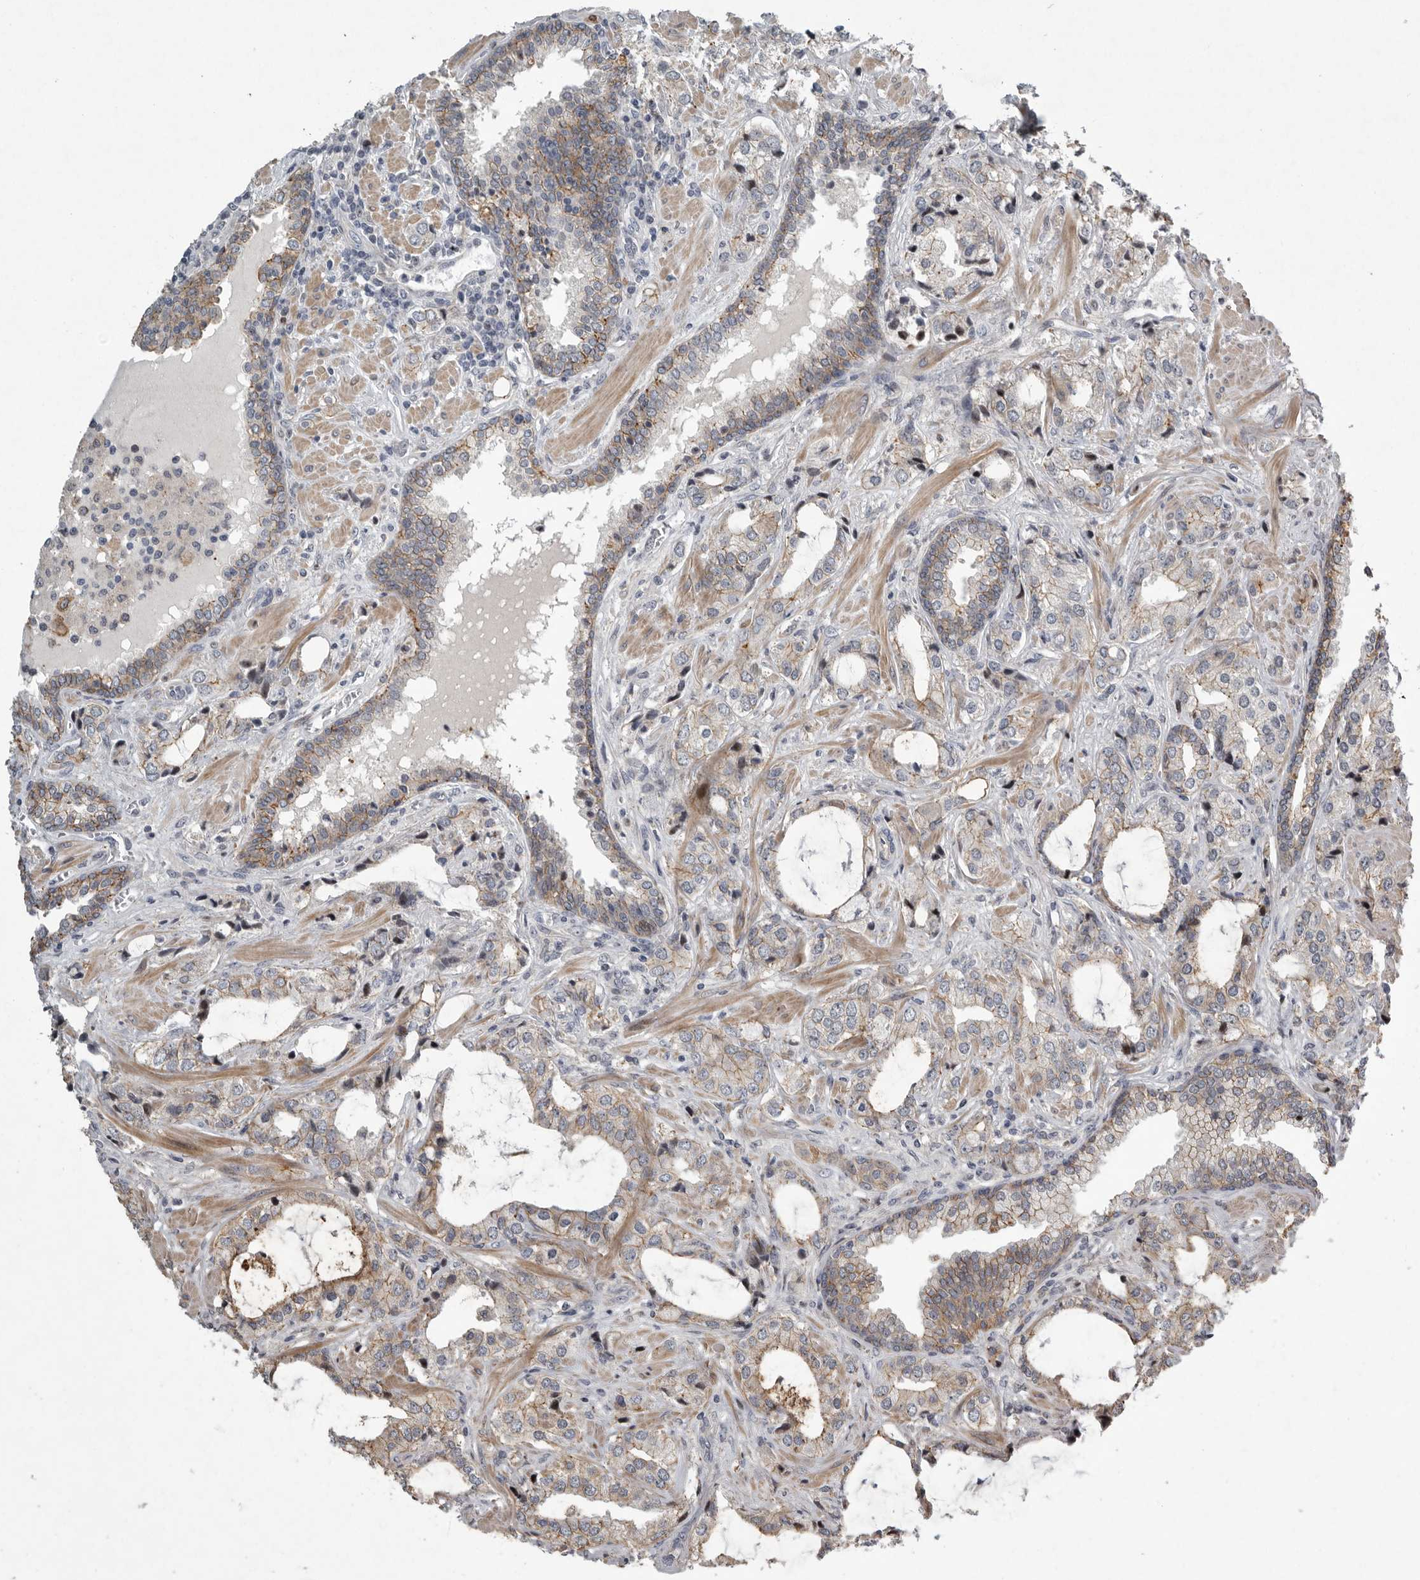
{"staining": {"intensity": "moderate", "quantity": "<25%", "location": "cytoplasmic/membranous"}, "tissue": "prostate cancer", "cell_type": "Tumor cells", "image_type": "cancer", "snomed": [{"axis": "morphology", "description": "Adenocarcinoma, High grade"}, {"axis": "topography", "description": "Prostate"}], "caption": "Immunohistochemical staining of prostate cancer (high-grade adenocarcinoma) reveals low levels of moderate cytoplasmic/membranous staining in about <25% of tumor cells.", "gene": "MPDZ", "patient": {"sex": "male", "age": 66}}